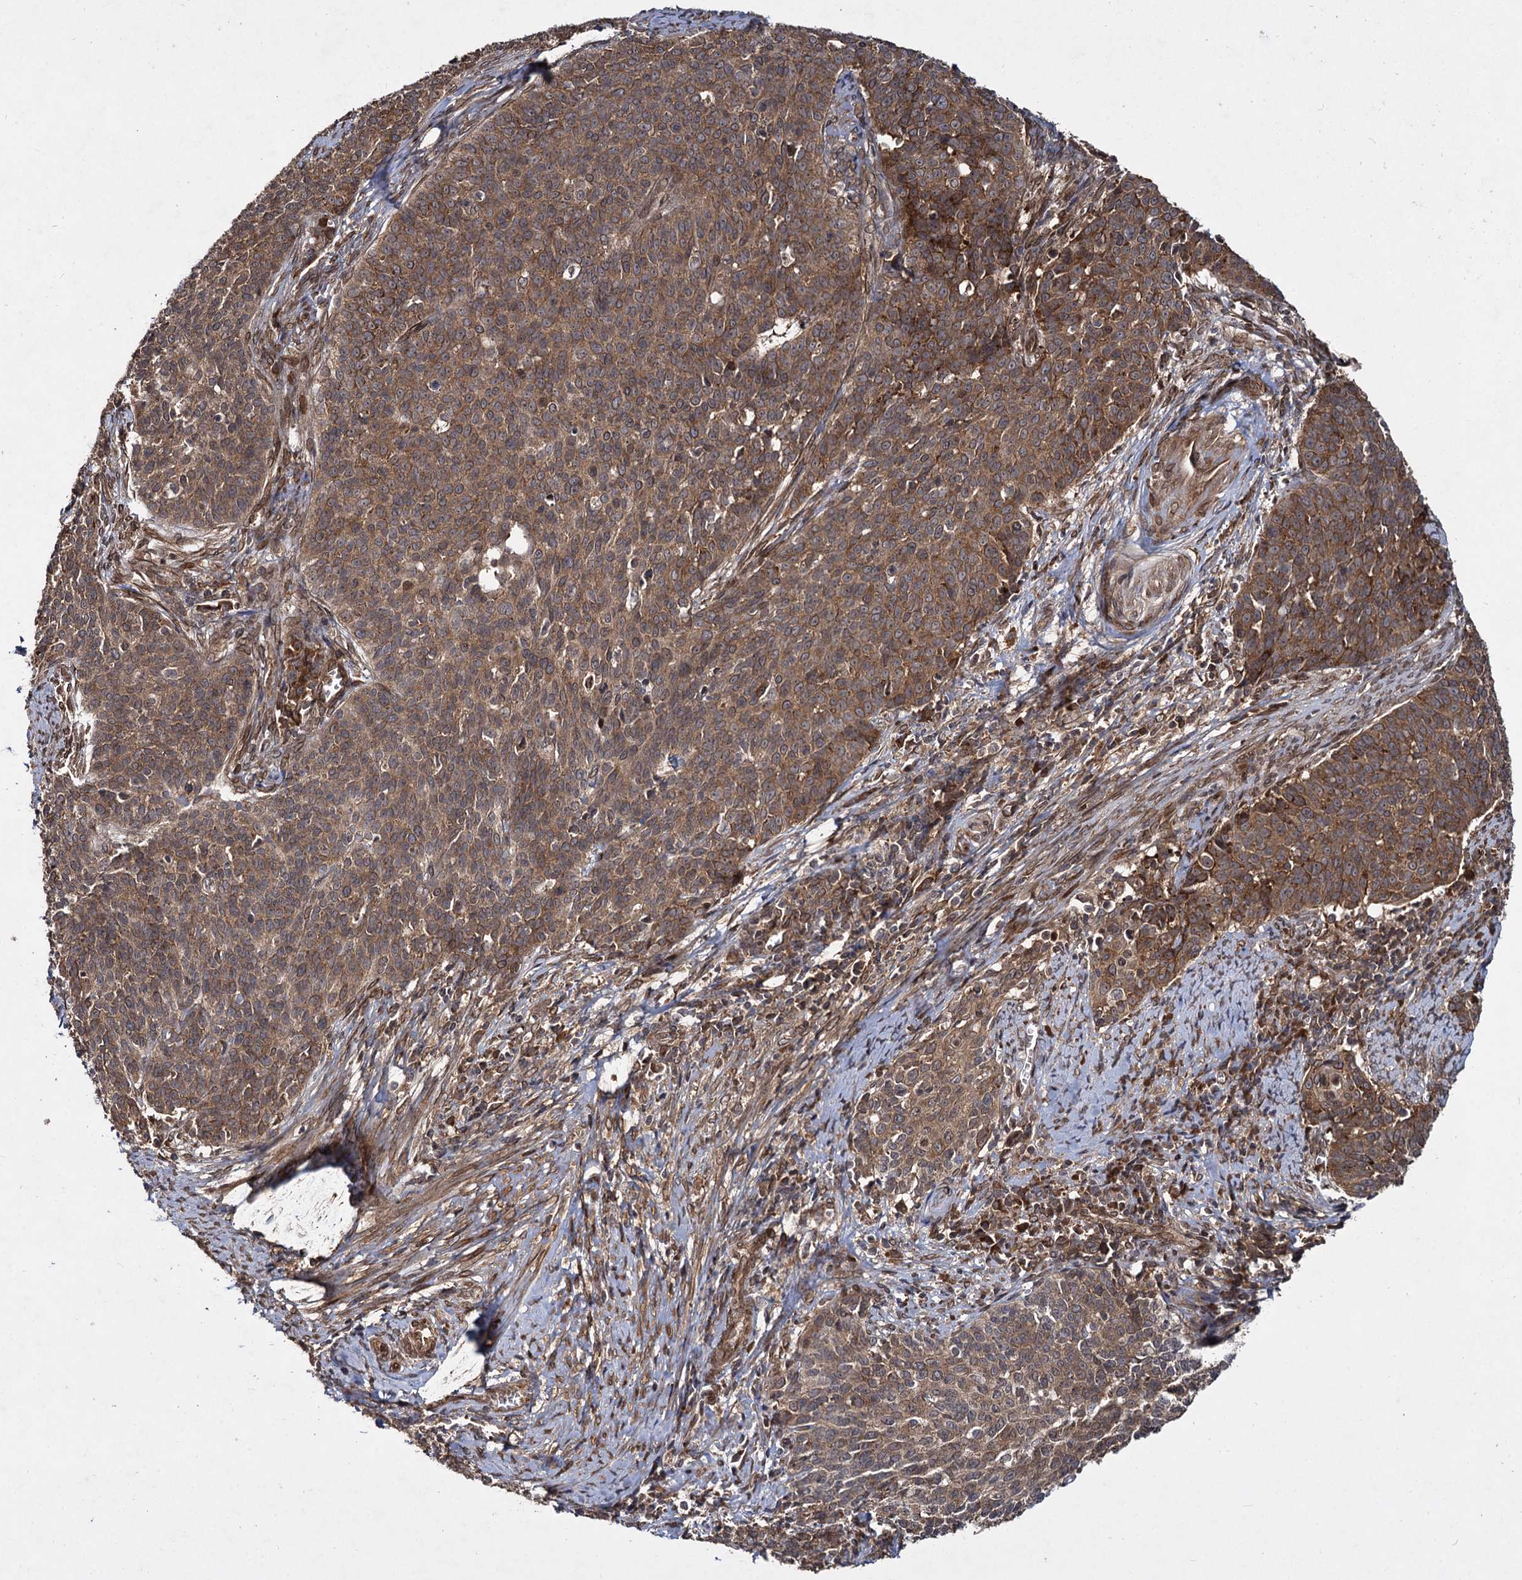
{"staining": {"intensity": "strong", "quantity": ">75%", "location": "cytoplasmic/membranous"}, "tissue": "cervical cancer", "cell_type": "Tumor cells", "image_type": "cancer", "snomed": [{"axis": "morphology", "description": "Squamous cell carcinoma, NOS"}, {"axis": "topography", "description": "Cervix"}], "caption": "Immunohistochemistry micrograph of neoplastic tissue: cervical cancer (squamous cell carcinoma) stained using IHC demonstrates high levels of strong protein expression localized specifically in the cytoplasmic/membranous of tumor cells, appearing as a cytoplasmic/membranous brown color.", "gene": "DCP1B", "patient": {"sex": "female", "age": 39}}